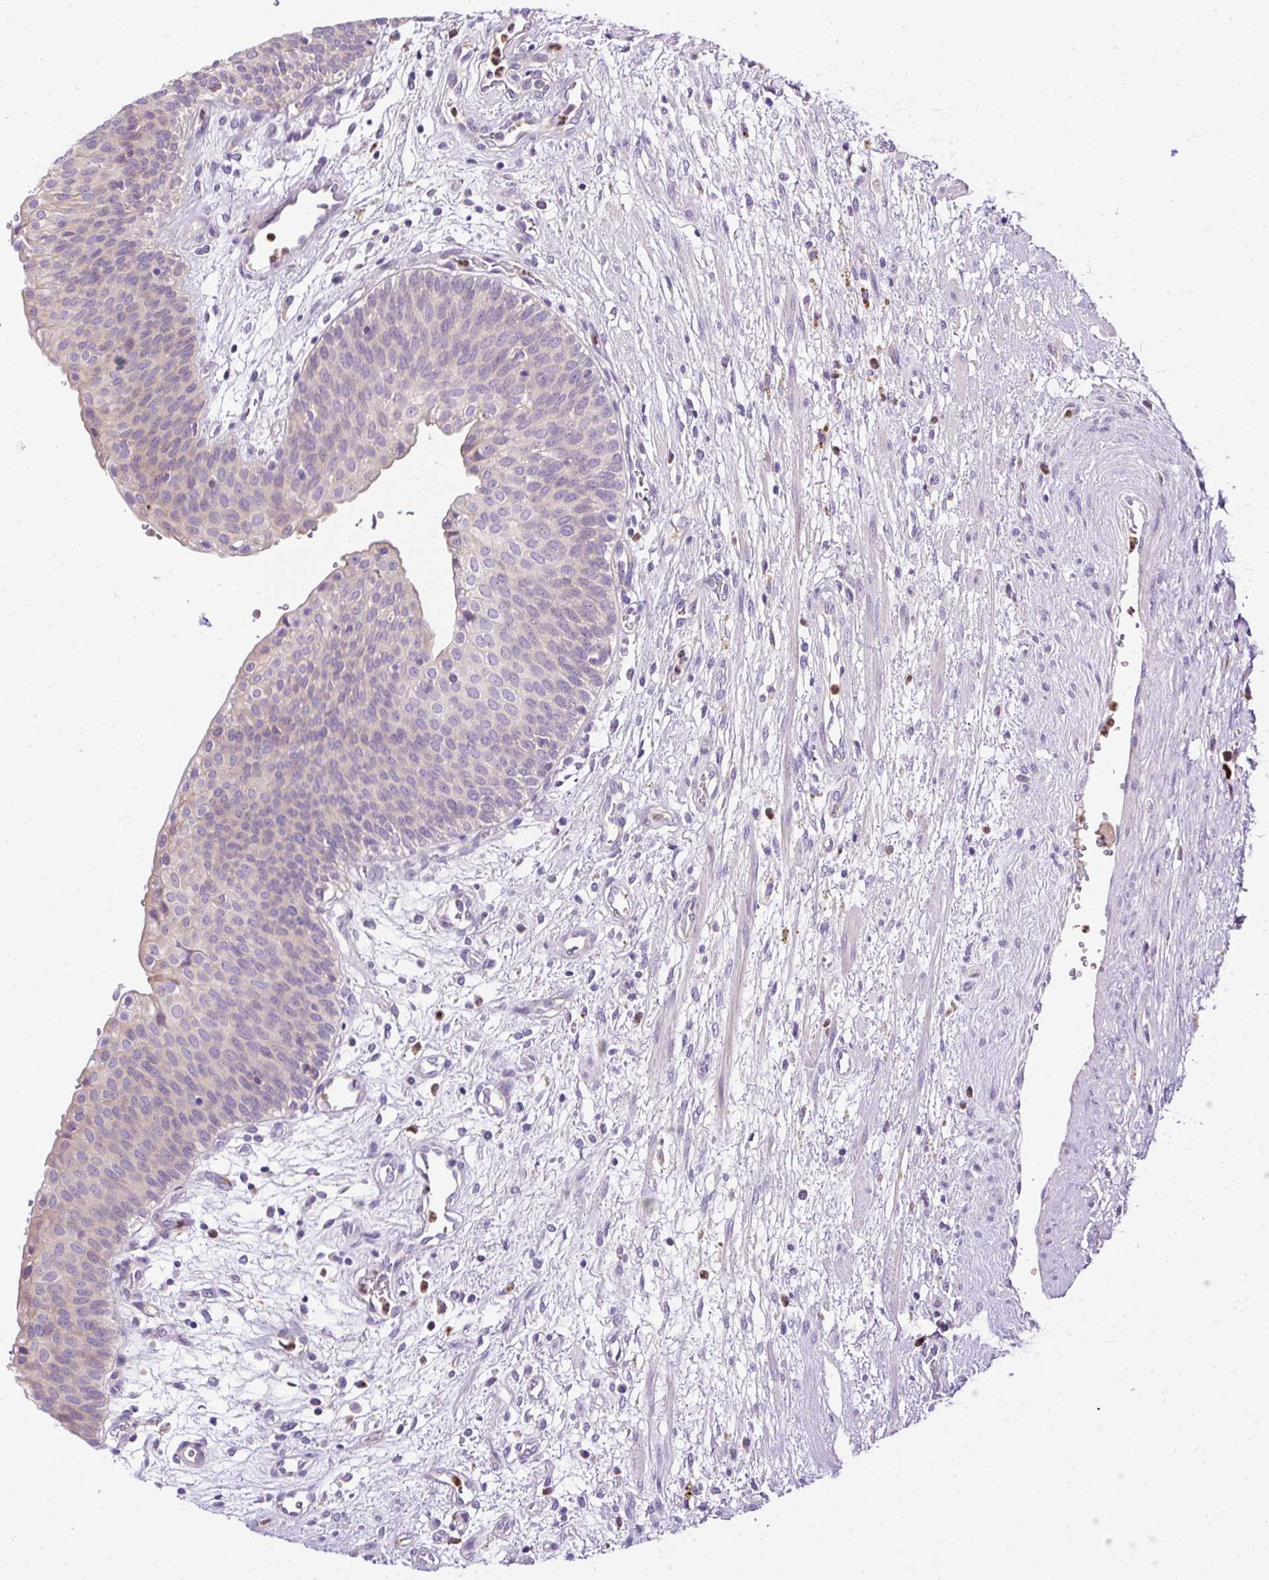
{"staining": {"intensity": "negative", "quantity": "none", "location": "none"}, "tissue": "urinary bladder", "cell_type": "Urothelial cells", "image_type": "normal", "snomed": [{"axis": "morphology", "description": "Normal tissue, NOS"}, {"axis": "topography", "description": "Urinary bladder"}], "caption": "IHC histopathology image of unremarkable urinary bladder: urinary bladder stained with DAB (3,3'-diaminobenzidine) shows no significant protein expression in urothelial cells. (DAB (3,3'-diaminobenzidine) immunohistochemistry (IHC), high magnification).", "gene": "CFAP47", "patient": {"sex": "male", "age": 55}}